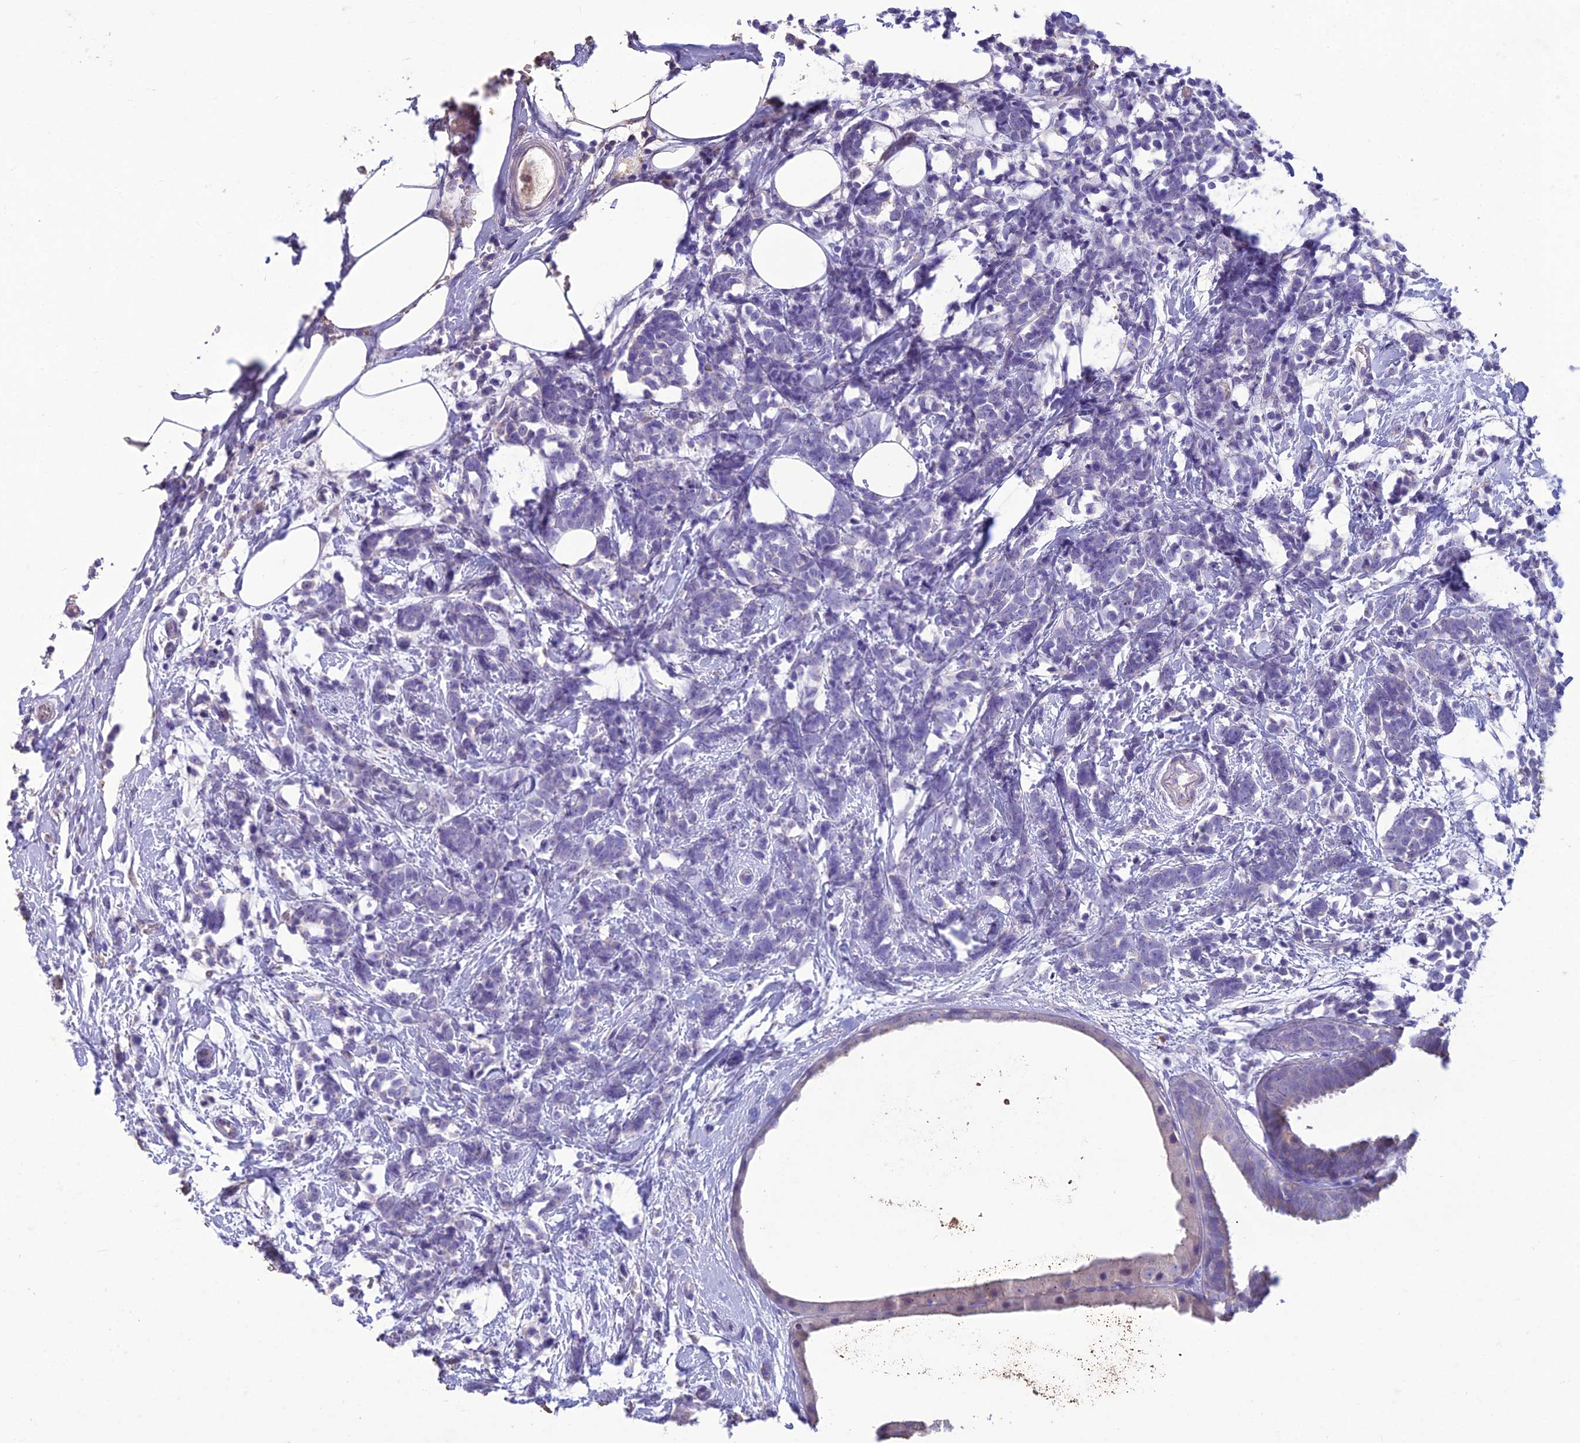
{"staining": {"intensity": "negative", "quantity": "none", "location": "none"}, "tissue": "breast cancer", "cell_type": "Tumor cells", "image_type": "cancer", "snomed": [{"axis": "morphology", "description": "Lobular carcinoma"}, {"axis": "topography", "description": "Breast"}], "caption": "Tumor cells are negative for brown protein staining in lobular carcinoma (breast).", "gene": "IFT172", "patient": {"sex": "female", "age": 58}}